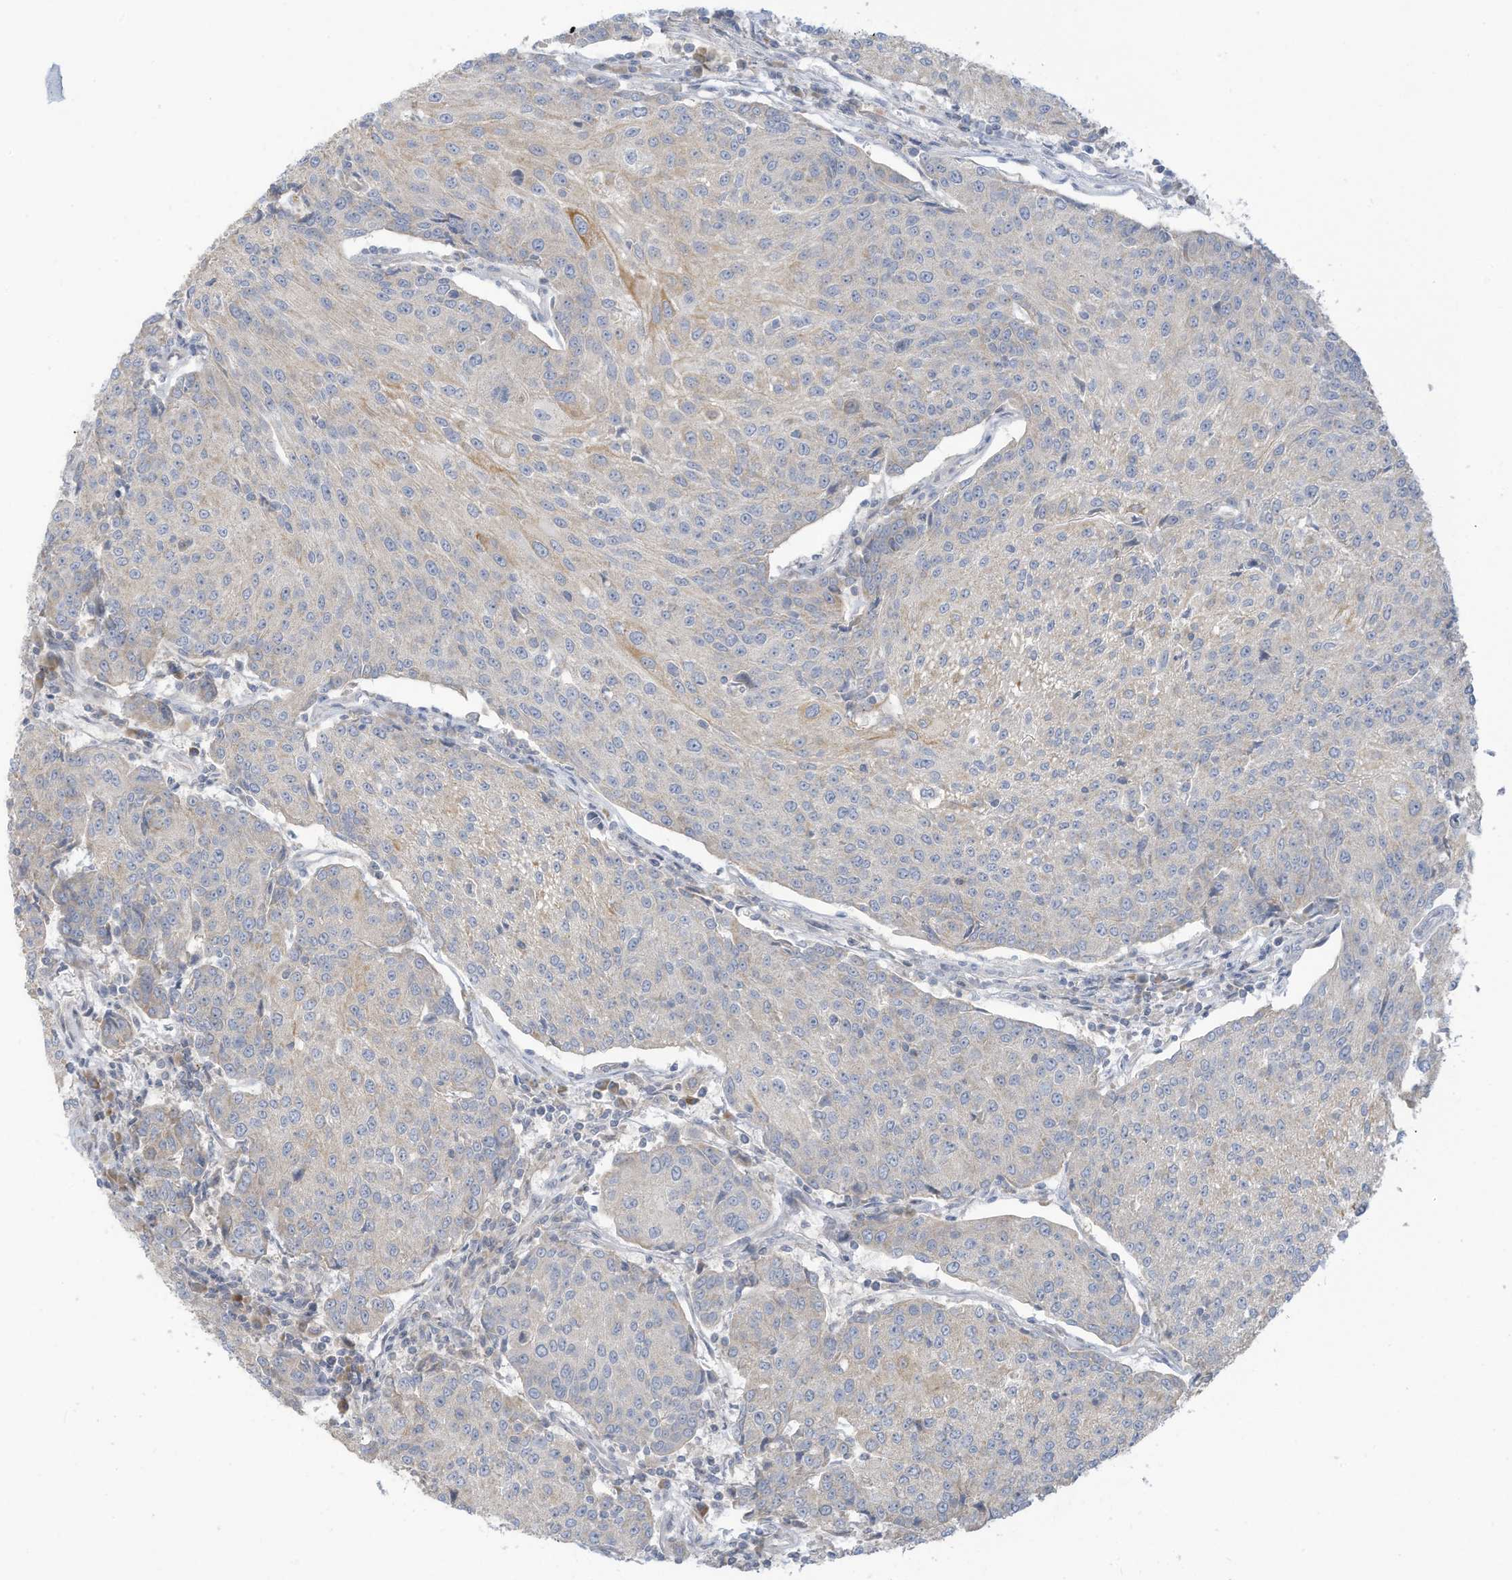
{"staining": {"intensity": "negative", "quantity": "none", "location": "none"}, "tissue": "urothelial cancer", "cell_type": "Tumor cells", "image_type": "cancer", "snomed": [{"axis": "morphology", "description": "Urothelial carcinoma, High grade"}, {"axis": "topography", "description": "Urinary bladder"}], "caption": "This image is of urothelial cancer stained with immunohistochemistry to label a protein in brown with the nuclei are counter-stained blue. There is no staining in tumor cells. The staining is performed using DAB brown chromogen with nuclei counter-stained in using hematoxylin.", "gene": "GTPBP2", "patient": {"sex": "female", "age": 85}}